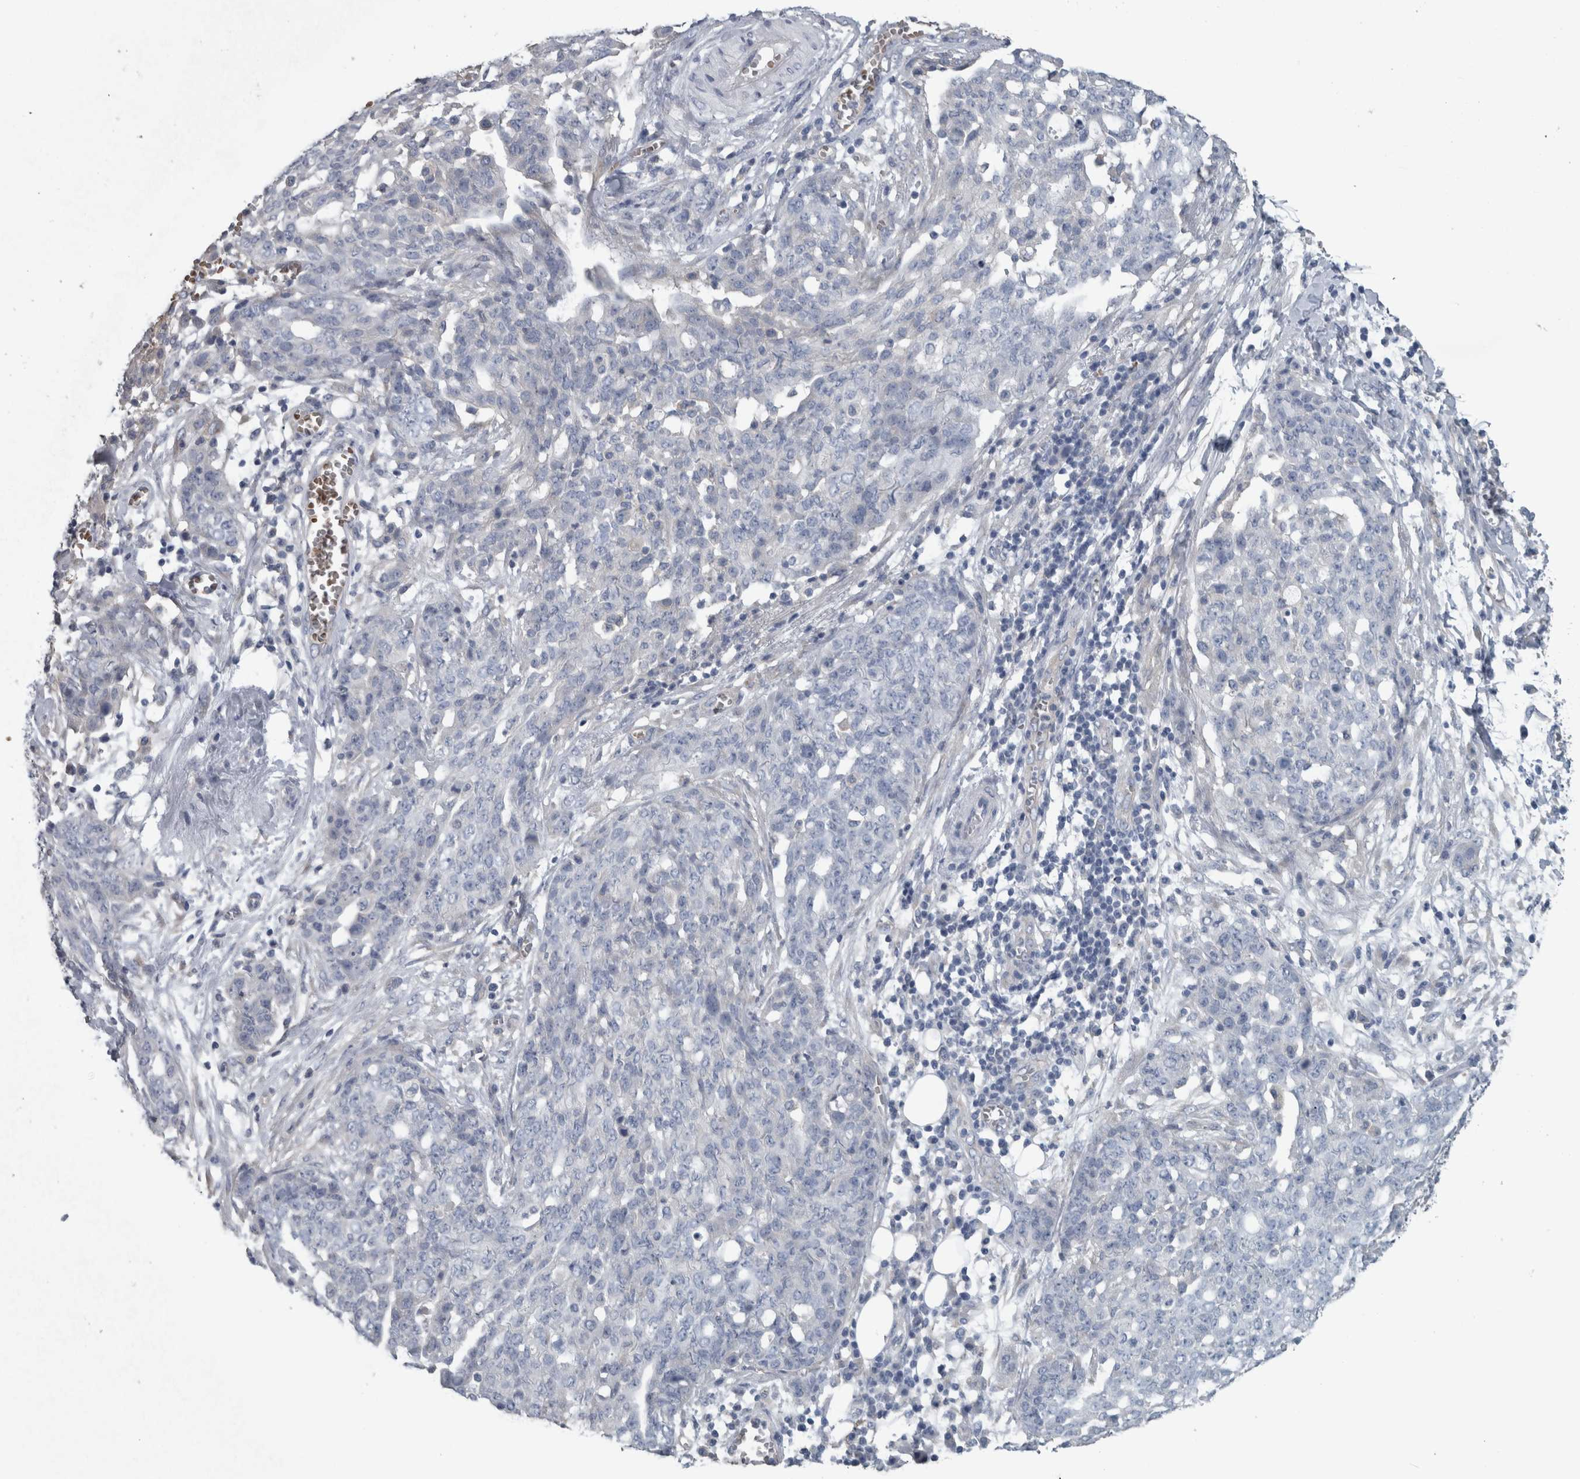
{"staining": {"intensity": "negative", "quantity": "none", "location": "none"}, "tissue": "ovarian cancer", "cell_type": "Tumor cells", "image_type": "cancer", "snomed": [{"axis": "morphology", "description": "Cystadenocarcinoma, serous, NOS"}, {"axis": "topography", "description": "Soft tissue"}, {"axis": "topography", "description": "Ovary"}], "caption": "A high-resolution histopathology image shows immunohistochemistry staining of ovarian serous cystadenocarcinoma, which exhibits no significant positivity in tumor cells.", "gene": "SH3GL2", "patient": {"sex": "female", "age": 57}}